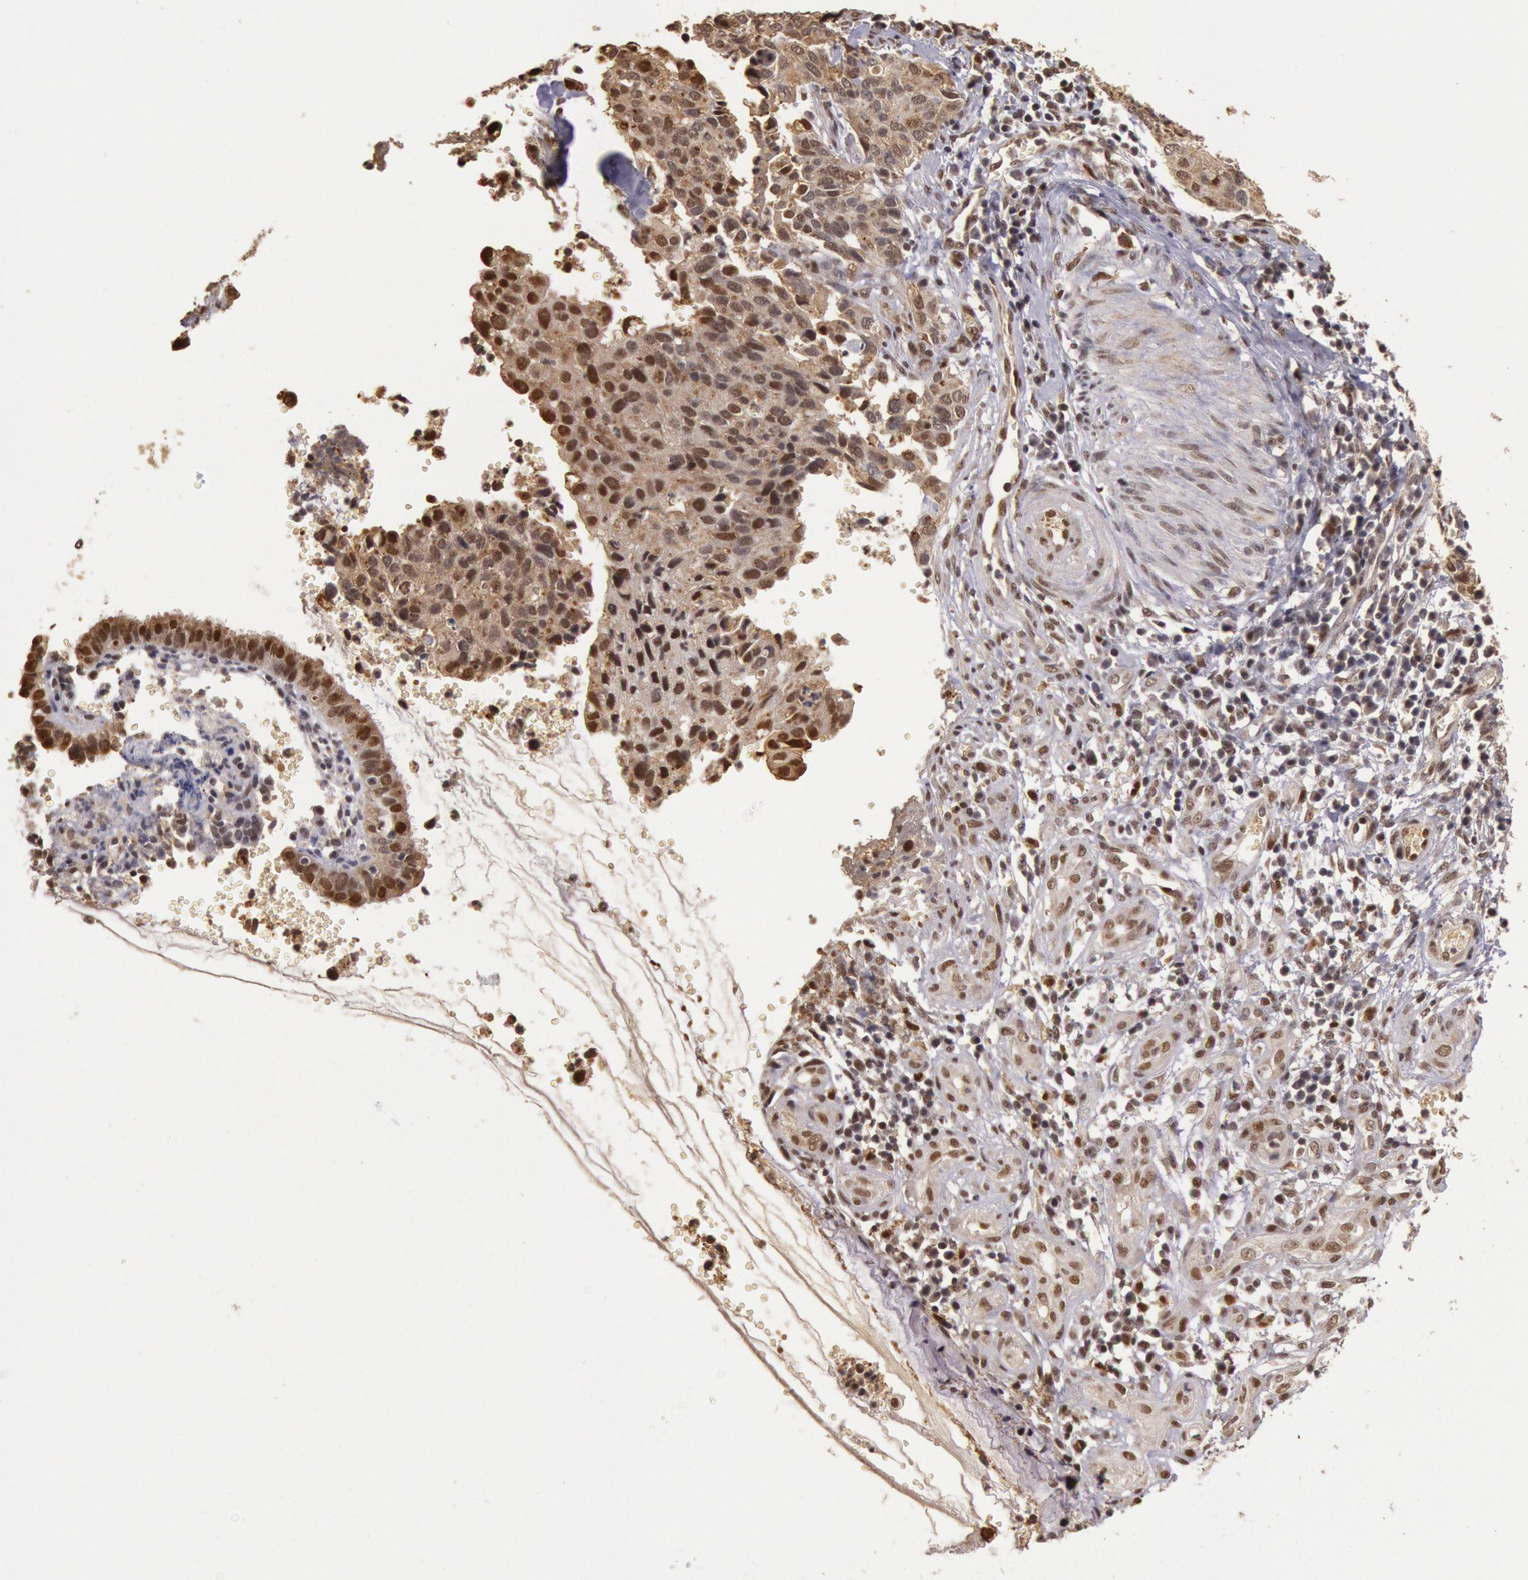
{"staining": {"intensity": "moderate", "quantity": "25%-75%", "location": "nuclear"}, "tissue": "cervical cancer", "cell_type": "Tumor cells", "image_type": "cancer", "snomed": [{"axis": "morphology", "description": "Normal tissue, NOS"}, {"axis": "morphology", "description": "Squamous cell carcinoma, NOS"}, {"axis": "topography", "description": "Cervix"}], "caption": "Human squamous cell carcinoma (cervical) stained with a brown dye demonstrates moderate nuclear positive expression in approximately 25%-75% of tumor cells.", "gene": "LIG4", "patient": {"sex": "female", "age": 45}}